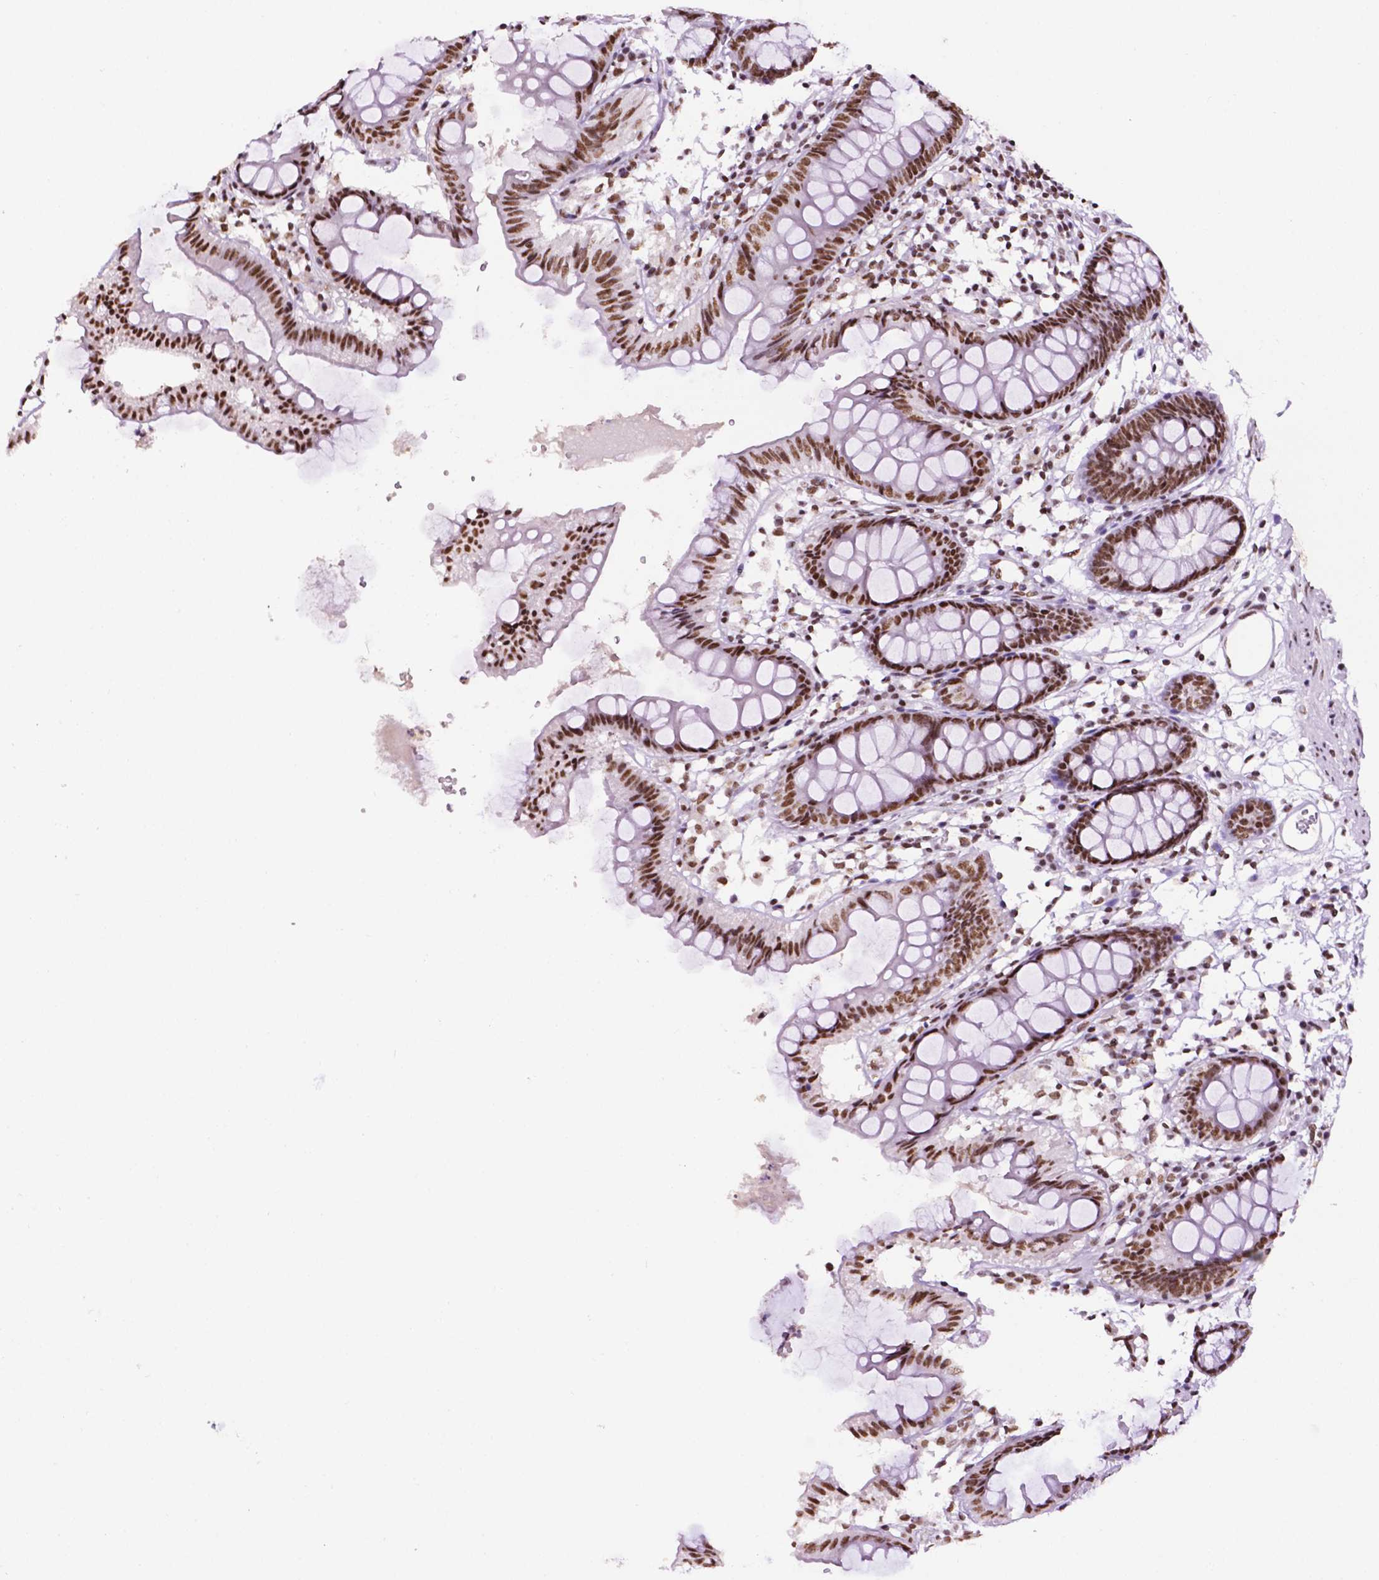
{"staining": {"intensity": "moderate", "quantity": ">75%", "location": "nuclear"}, "tissue": "colon", "cell_type": "Endothelial cells", "image_type": "normal", "snomed": [{"axis": "morphology", "description": "Normal tissue, NOS"}, {"axis": "topography", "description": "Colon"}], "caption": "A brown stain labels moderate nuclear expression of a protein in endothelial cells of unremarkable human colon. The staining is performed using DAB (3,3'-diaminobenzidine) brown chromogen to label protein expression. The nuclei are counter-stained blue using hematoxylin.", "gene": "CCAR2", "patient": {"sex": "female", "age": 84}}